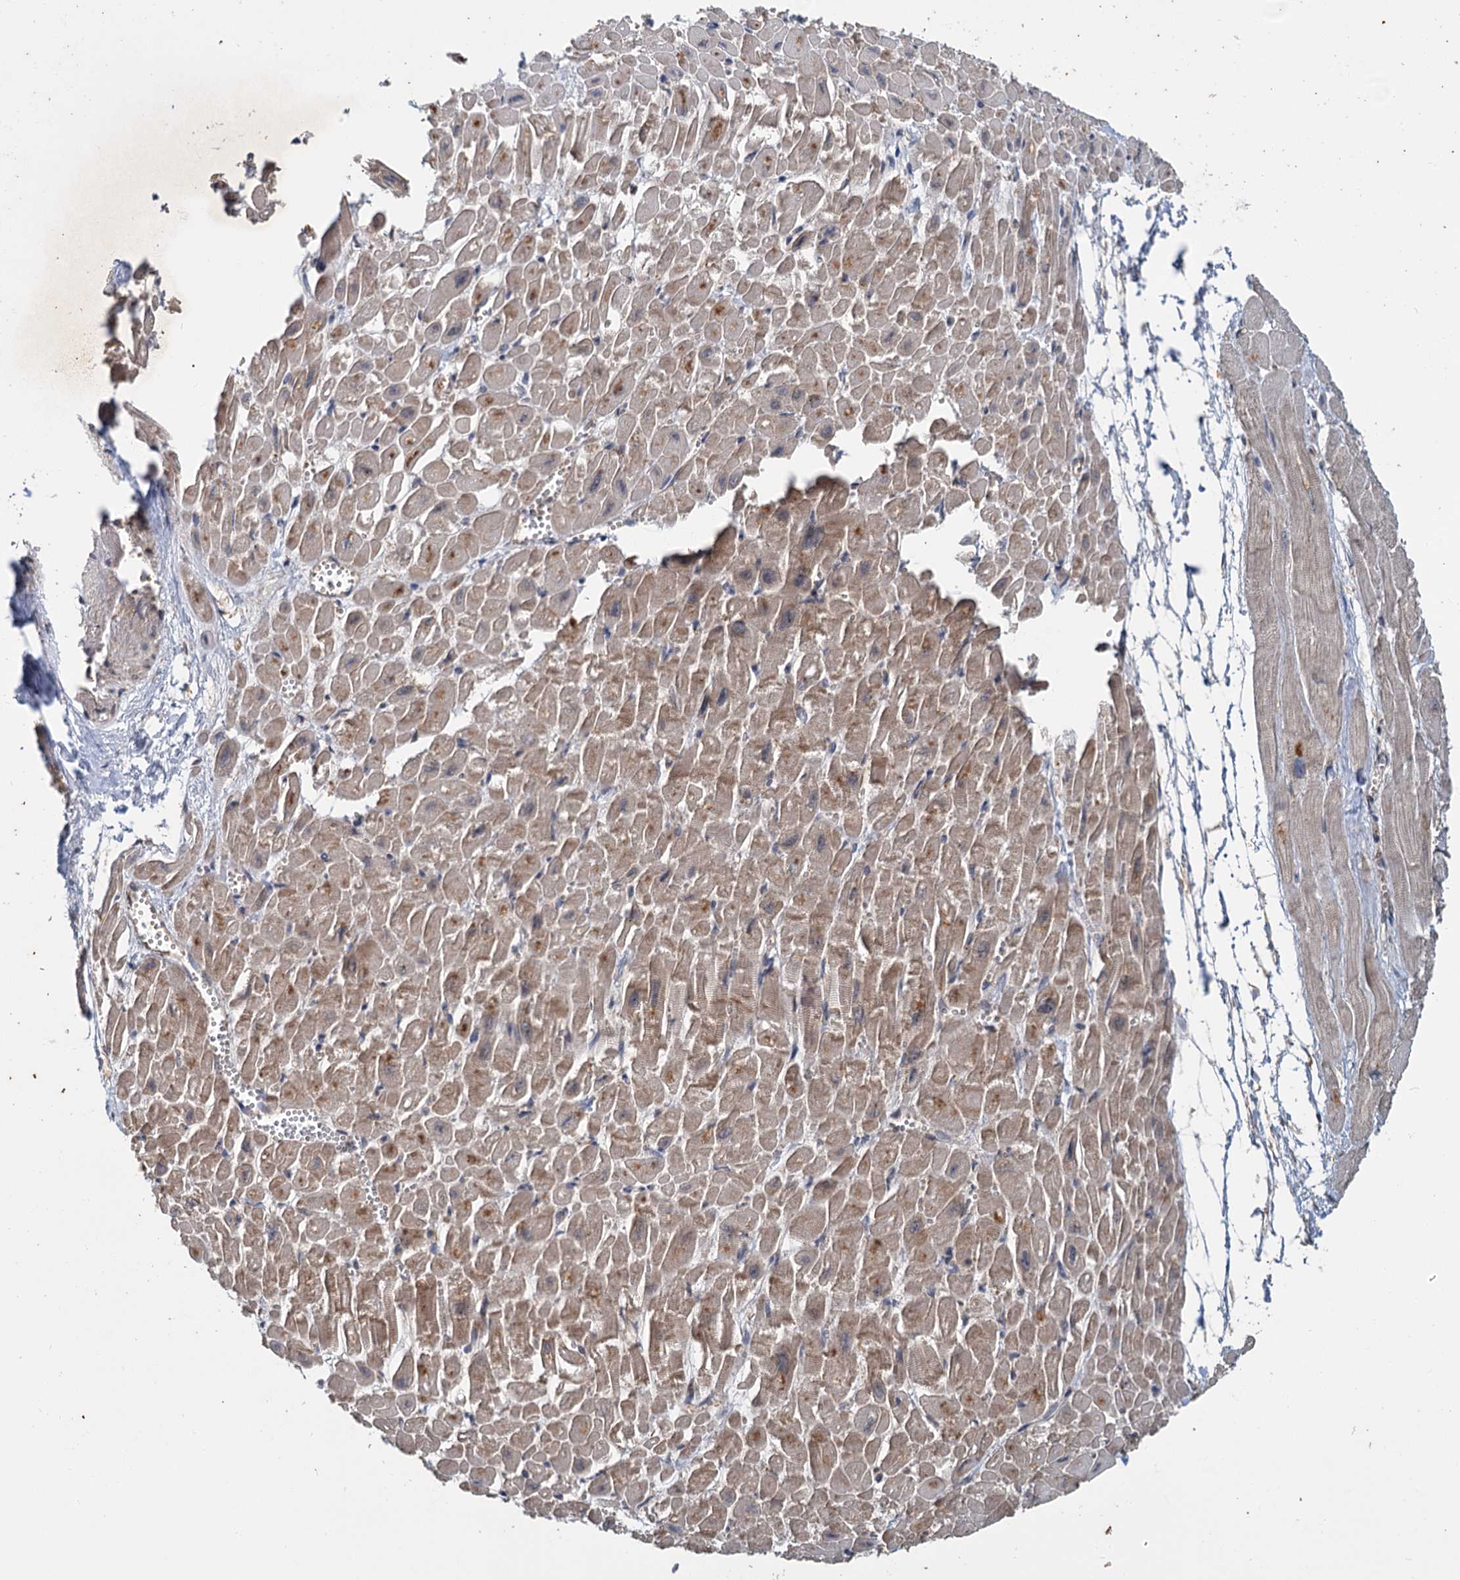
{"staining": {"intensity": "moderate", "quantity": "25%-75%", "location": "cytoplasmic/membranous"}, "tissue": "heart muscle", "cell_type": "Cardiomyocytes", "image_type": "normal", "snomed": [{"axis": "morphology", "description": "Normal tissue, NOS"}, {"axis": "topography", "description": "Heart"}], "caption": "Immunohistochemistry (IHC) histopathology image of unremarkable heart muscle stained for a protein (brown), which displays medium levels of moderate cytoplasmic/membranous positivity in about 25%-75% of cardiomyocytes.", "gene": "KANSL2", "patient": {"sex": "male", "age": 54}}